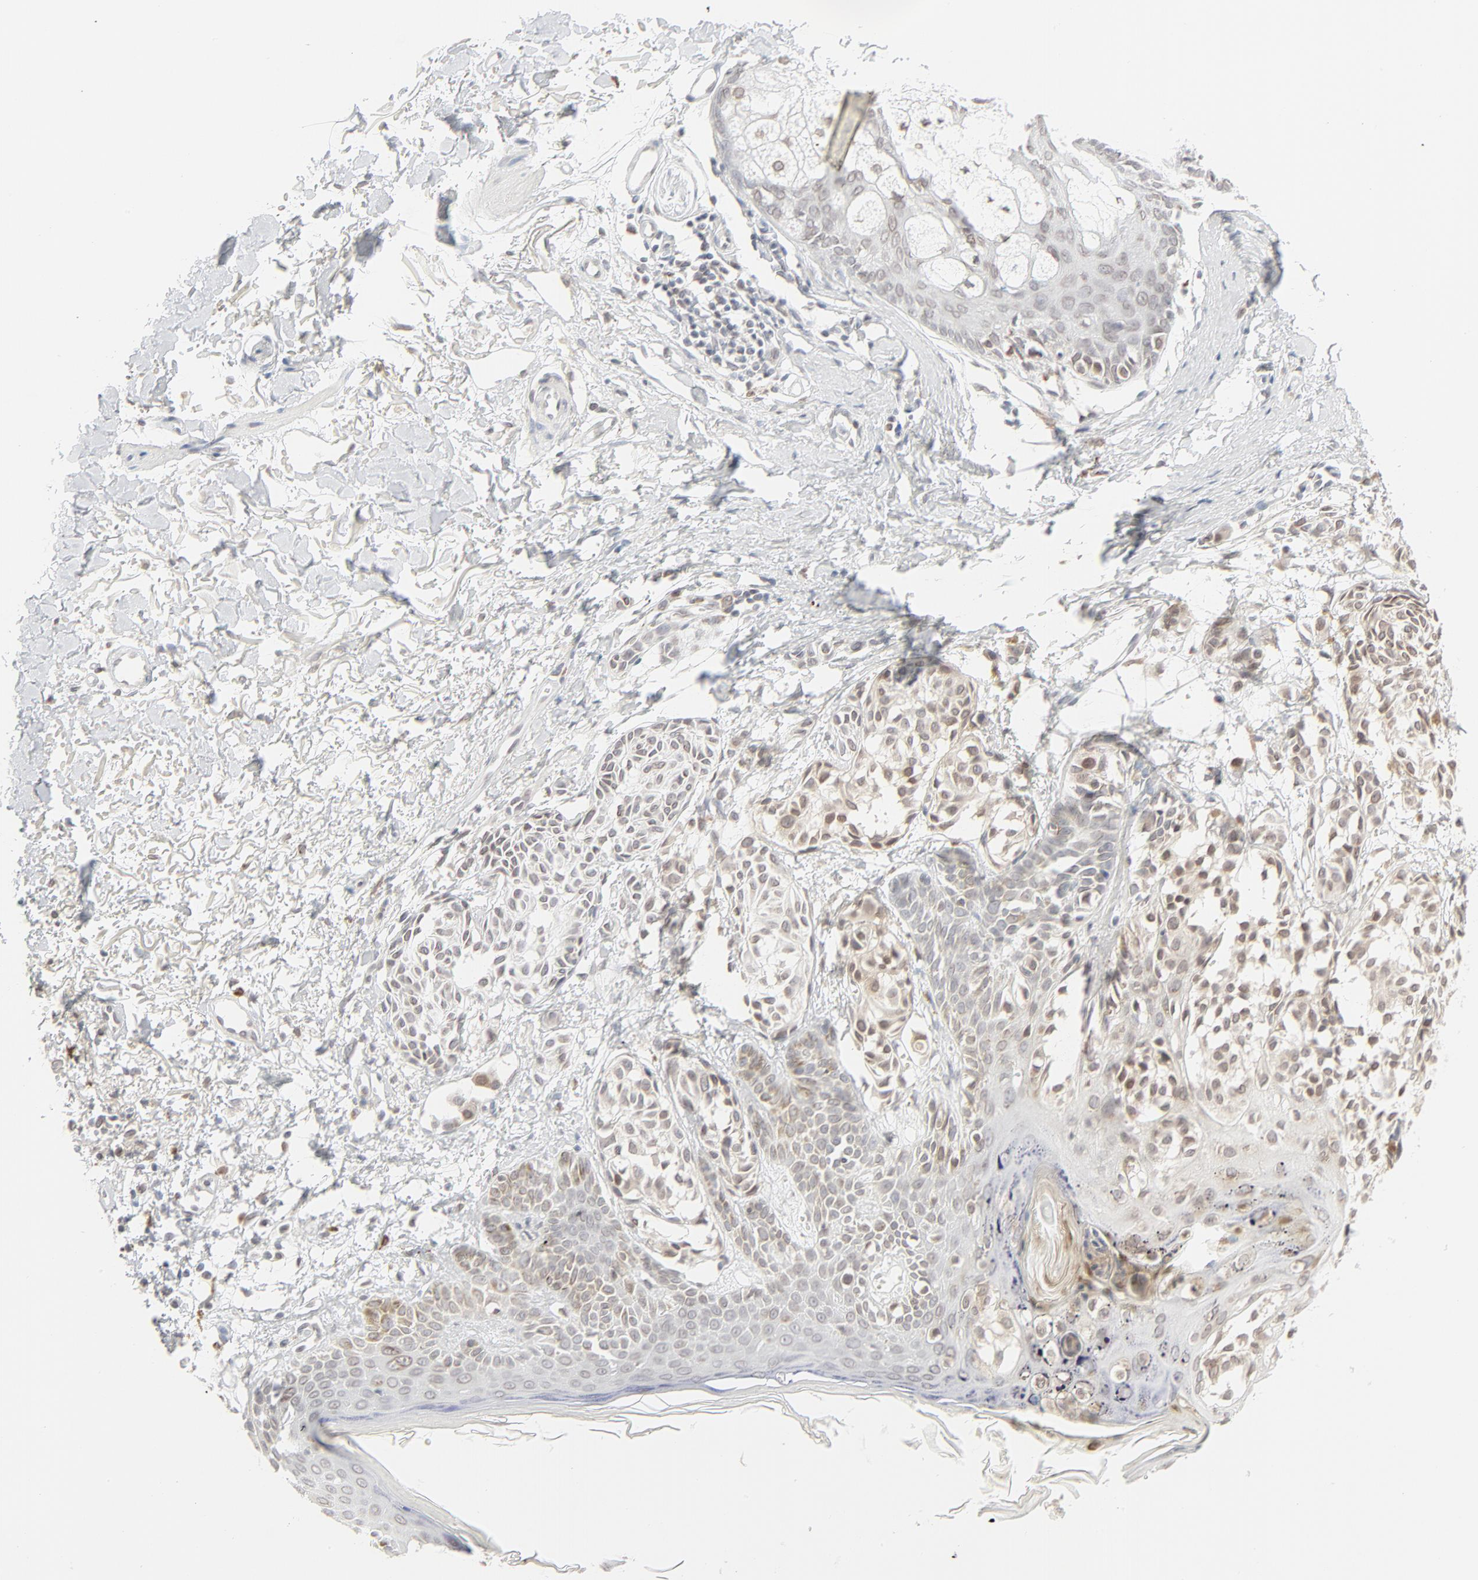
{"staining": {"intensity": "weak", "quantity": "25%-75%", "location": "cytoplasmic/membranous,nuclear"}, "tissue": "melanoma", "cell_type": "Tumor cells", "image_type": "cancer", "snomed": [{"axis": "morphology", "description": "Malignant melanoma, NOS"}, {"axis": "topography", "description": "Skin"}], "caption": "Immunohistochemistry (IHC) photomicrograph of neoplastic tissue: human melanoma stained using IHC exhibits low levels of weak protein expression localized specifically in the cytoplasmic/membranous and nuclear of tumor cells, appearing as a cytoplasmic/membranous and nuclear brown color.", "gene": "MAD1L1", "patient": {"sex": "male", "age": 76}}